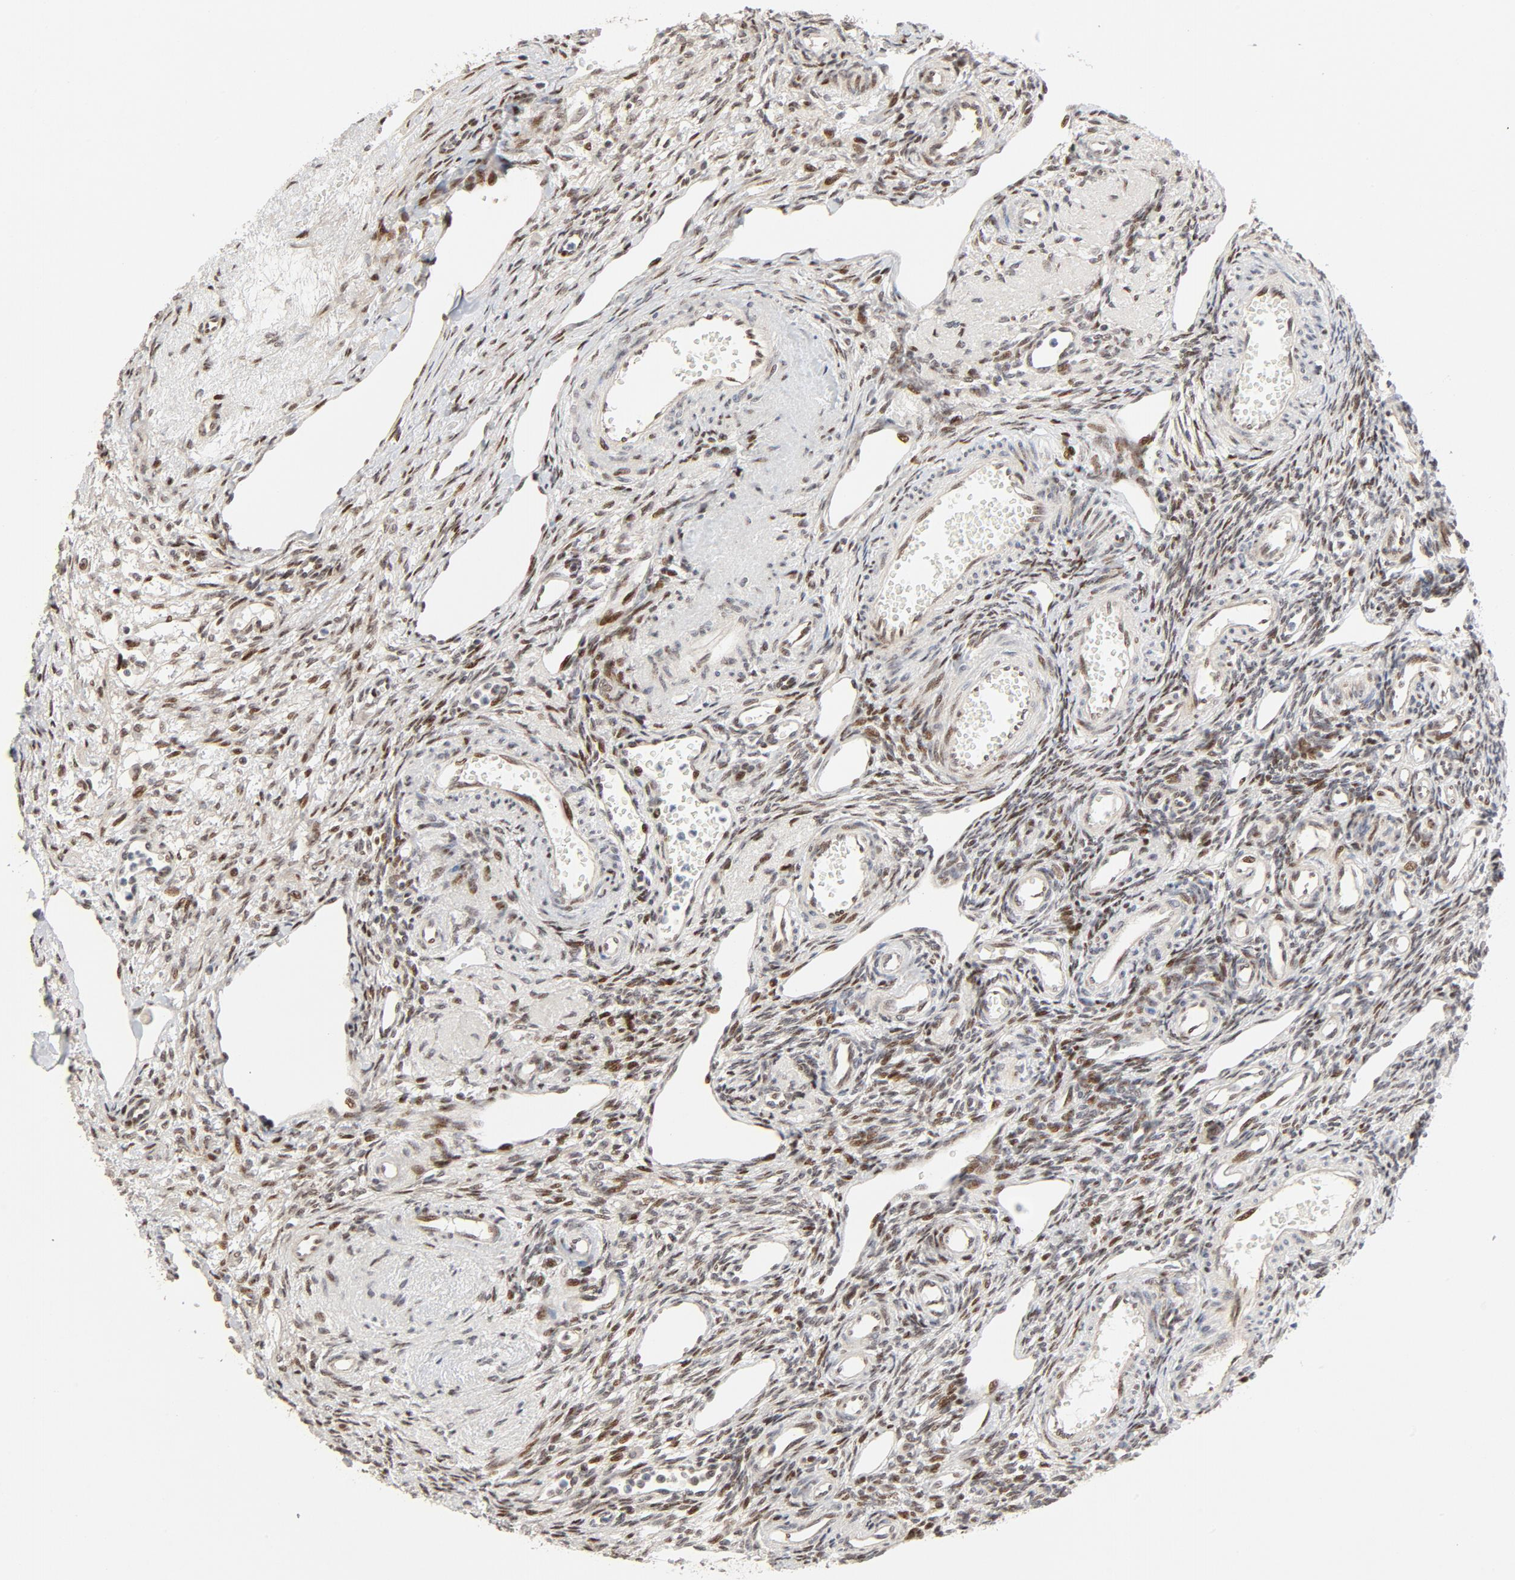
{"staining": {"intensity": "moderate", "quantity": "25%-75%", "location": "nuclear"}, "tissue": "ovary", "cell_type": "Ovarian stroma cells", "image_type": "normal", "snomed": [{"axis": "morphology", "description": "Normal tissue, NOS"}, {"axis": "topography", "description": "Ovary"}], "caption": "High-magnification brightfield microscopy of benign ovary stained with DAB (3,3'-diaminobenzidine) (brown) and counterstained with hematoxylin (blue). ovarian stroma cells exhibit moderate nuclear positivity is appreciated in approximately25%-75% of cells.", "gene": "GTF2I", "patient": {"sex": "female", "age": 33}}